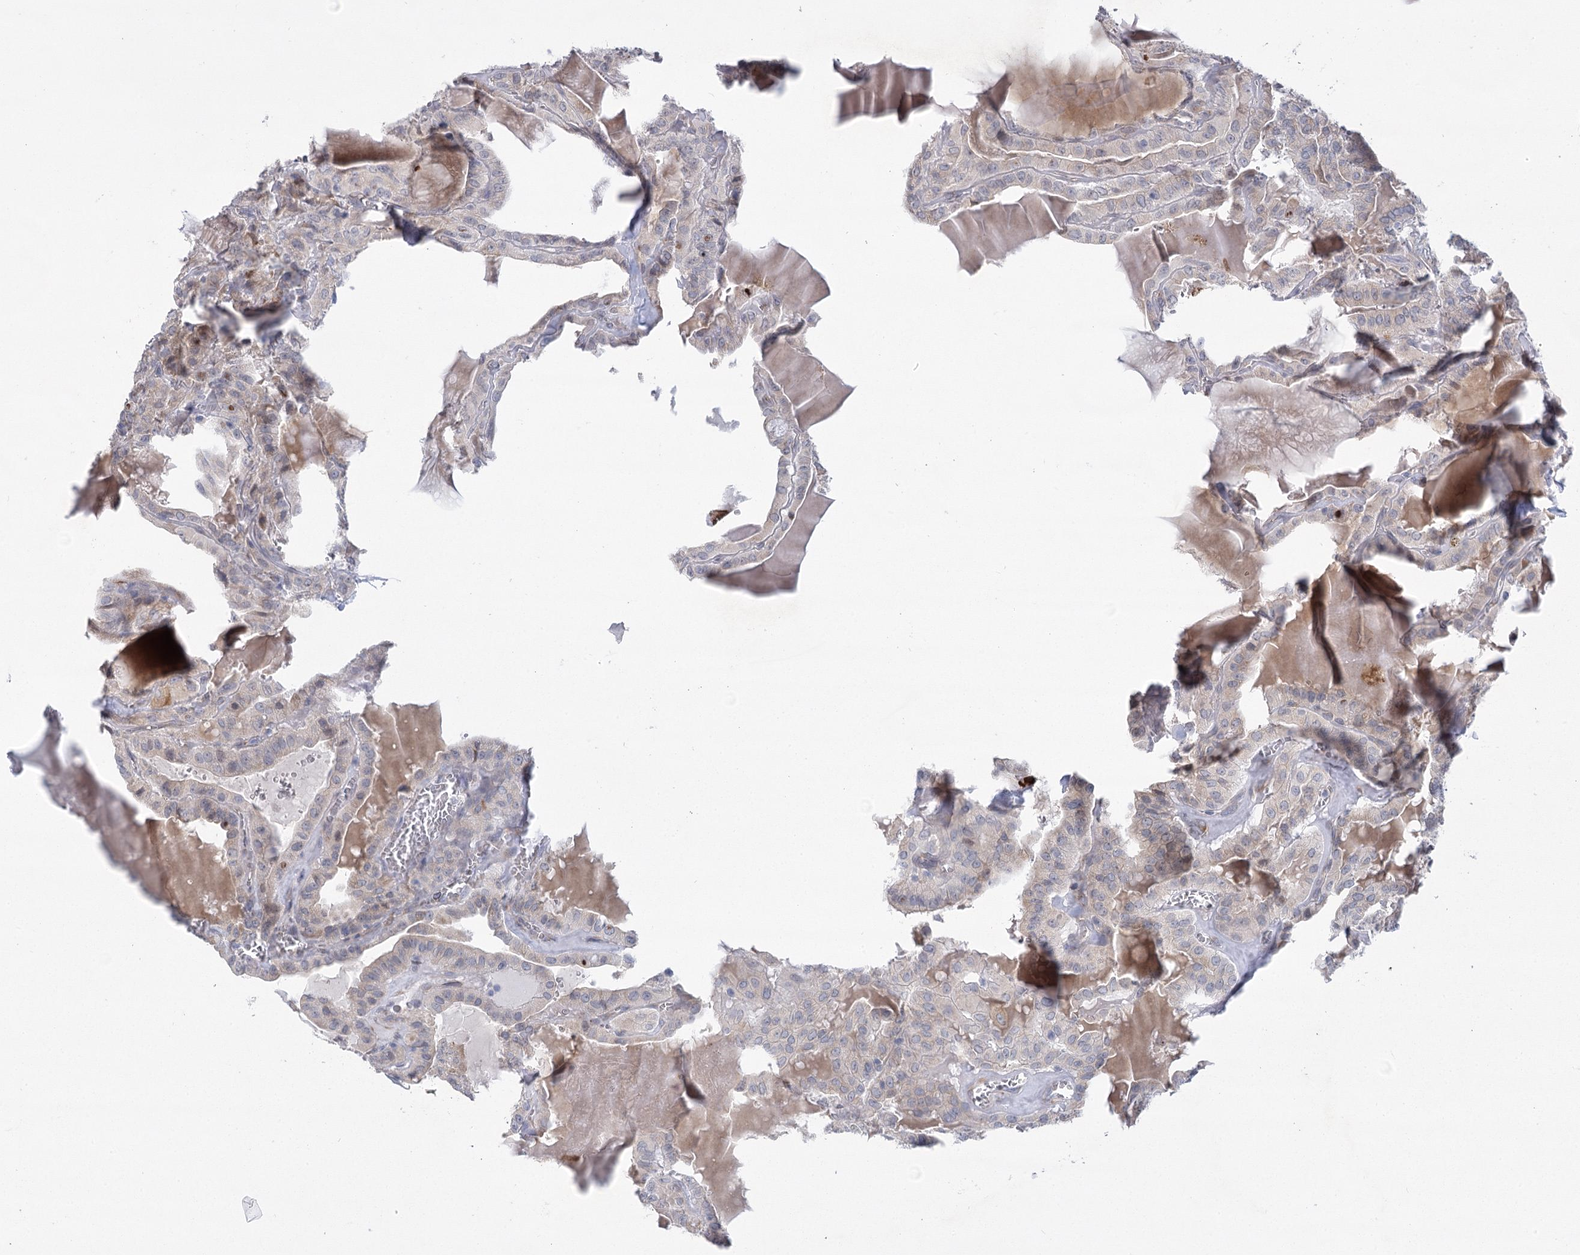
{"staining": {"intensity": "negative", "quantity": "none", "location": "none"}, "tissue": "thyroid cancer", "cell_type": "Tumor cells", "image_type": "cancer", "snomed": [{"axis": "morphology", "description": "Papillary adenocarcinoma, NOS"}, {"axis": "topography", "description": "Thyroid gland"}], "caption": "High power microscopy image of an immunohistochemistry histopathology image of thyroid cancer, revealing no significant staining in tumor cells.", "gene": "NCKAP5", "patient": {"sex": "male", "age": 52}}